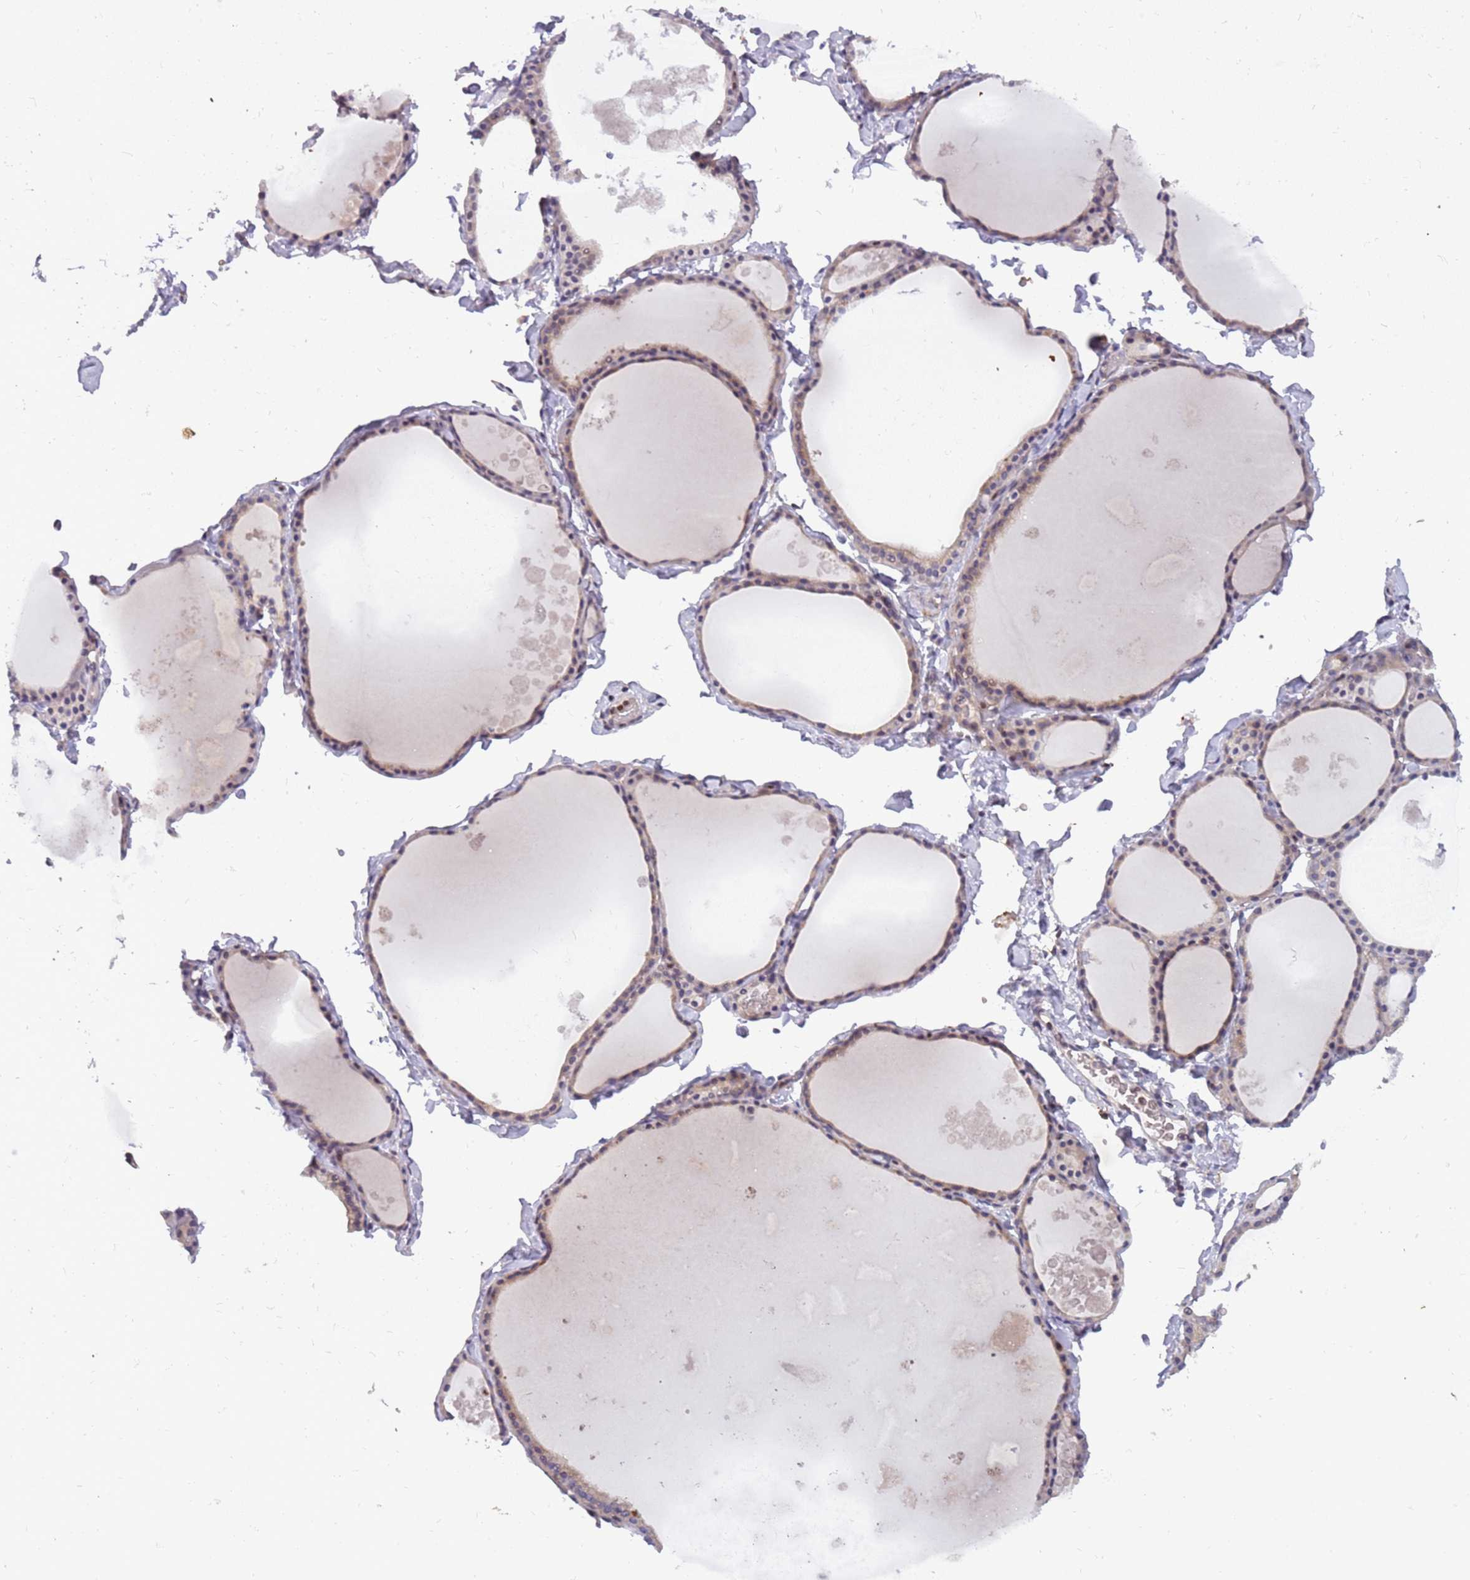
{"staining": {"intensity": "weak", "quantity": "25%-75%", "location": "cytoplasmic/membranous"}, "tissue": "thyroid gland", "cell_type": "Glandular cells", "image_type": "normal", "snomed": [{"axis": "morphology", "description": "Normal tissue, NOS"}, {"axis": "topography", "description": "Thyroid gland"}], "caption": "Glandular cells show weak cytoplasmic/membranous expression in approximately 25%-75% of cells in normal thyroid gland.", "gene": "ARHGEF35", "patient": {"sex": "male", "age": 56}}